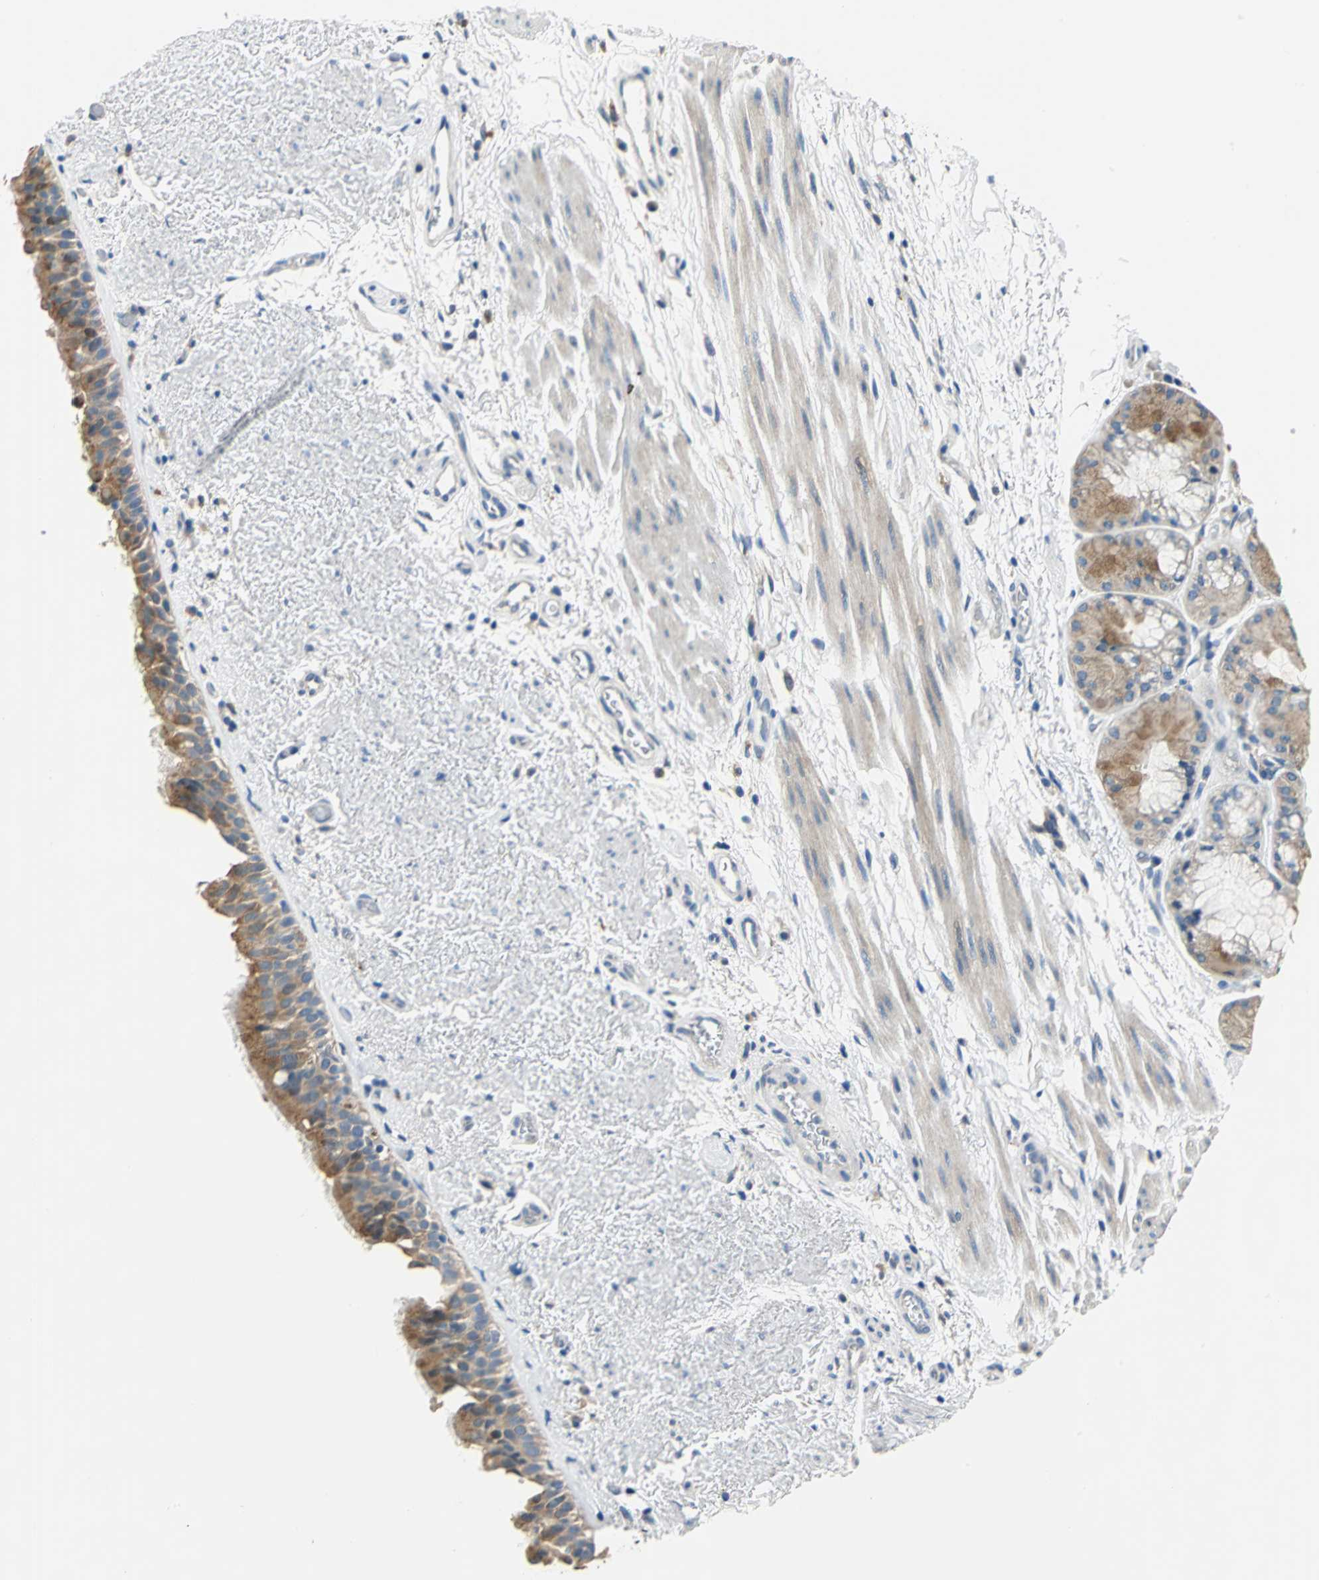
{"staining": {"intensity": "moderate", "quantity": ">75%", "location": "cytoplasmic/membranous"}, "tissue": "bronchus", "cell_type": "Respiratory epithelial cells", "image_type": "normal", "snomed": [{"axis": "morphology", "description": "Normal tissue, NOS"}, {"axis": "topography", "description": "Bronchus"}], "caption": "Normal bronchus demonstrates moderate cytoplasmic/membranous staining in about >75% of respiratory epithelial cells.", "gene": "RASD2", "patient": {"sex": "female", "age": 54}}